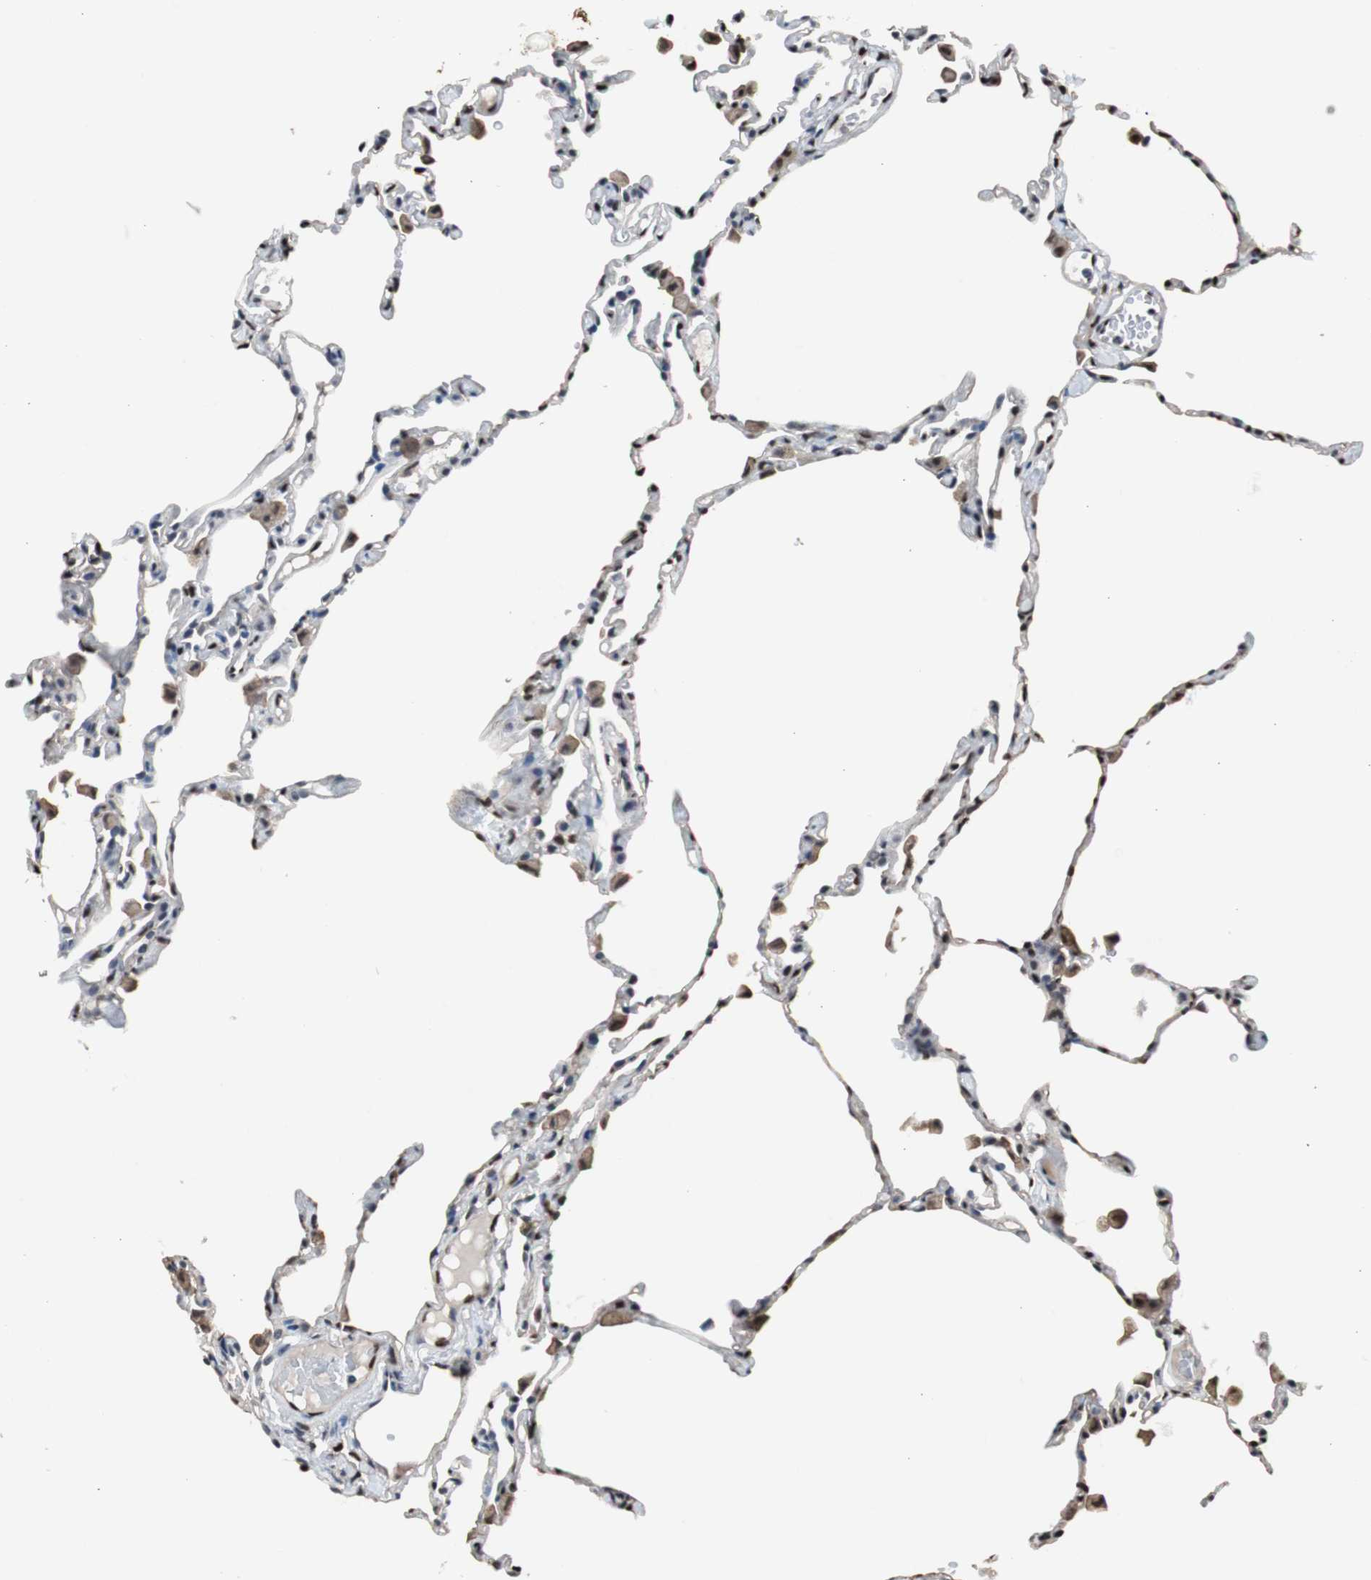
{"staining": {"intensity": "moderate", "quantity": "25%-75%", "location": "nuclear"}, "tissue": "lung", "cell_type": "Alveolar cells", "image_type": "normal", "snomed": [{"axis": "morphology", "description": "Normal tissue, NOS"}, {"axis": "topography", "description": "Lung"}], "caption": "Brown immunohistochemical staining in benign lung displays moderate nuclear staining in approximately 25%-75% of alveolar cells. (Brightfield microscopy of DAB IHC at high magnification).", "gene": "PML", "patient": {"sex": "female", "age": 49}}